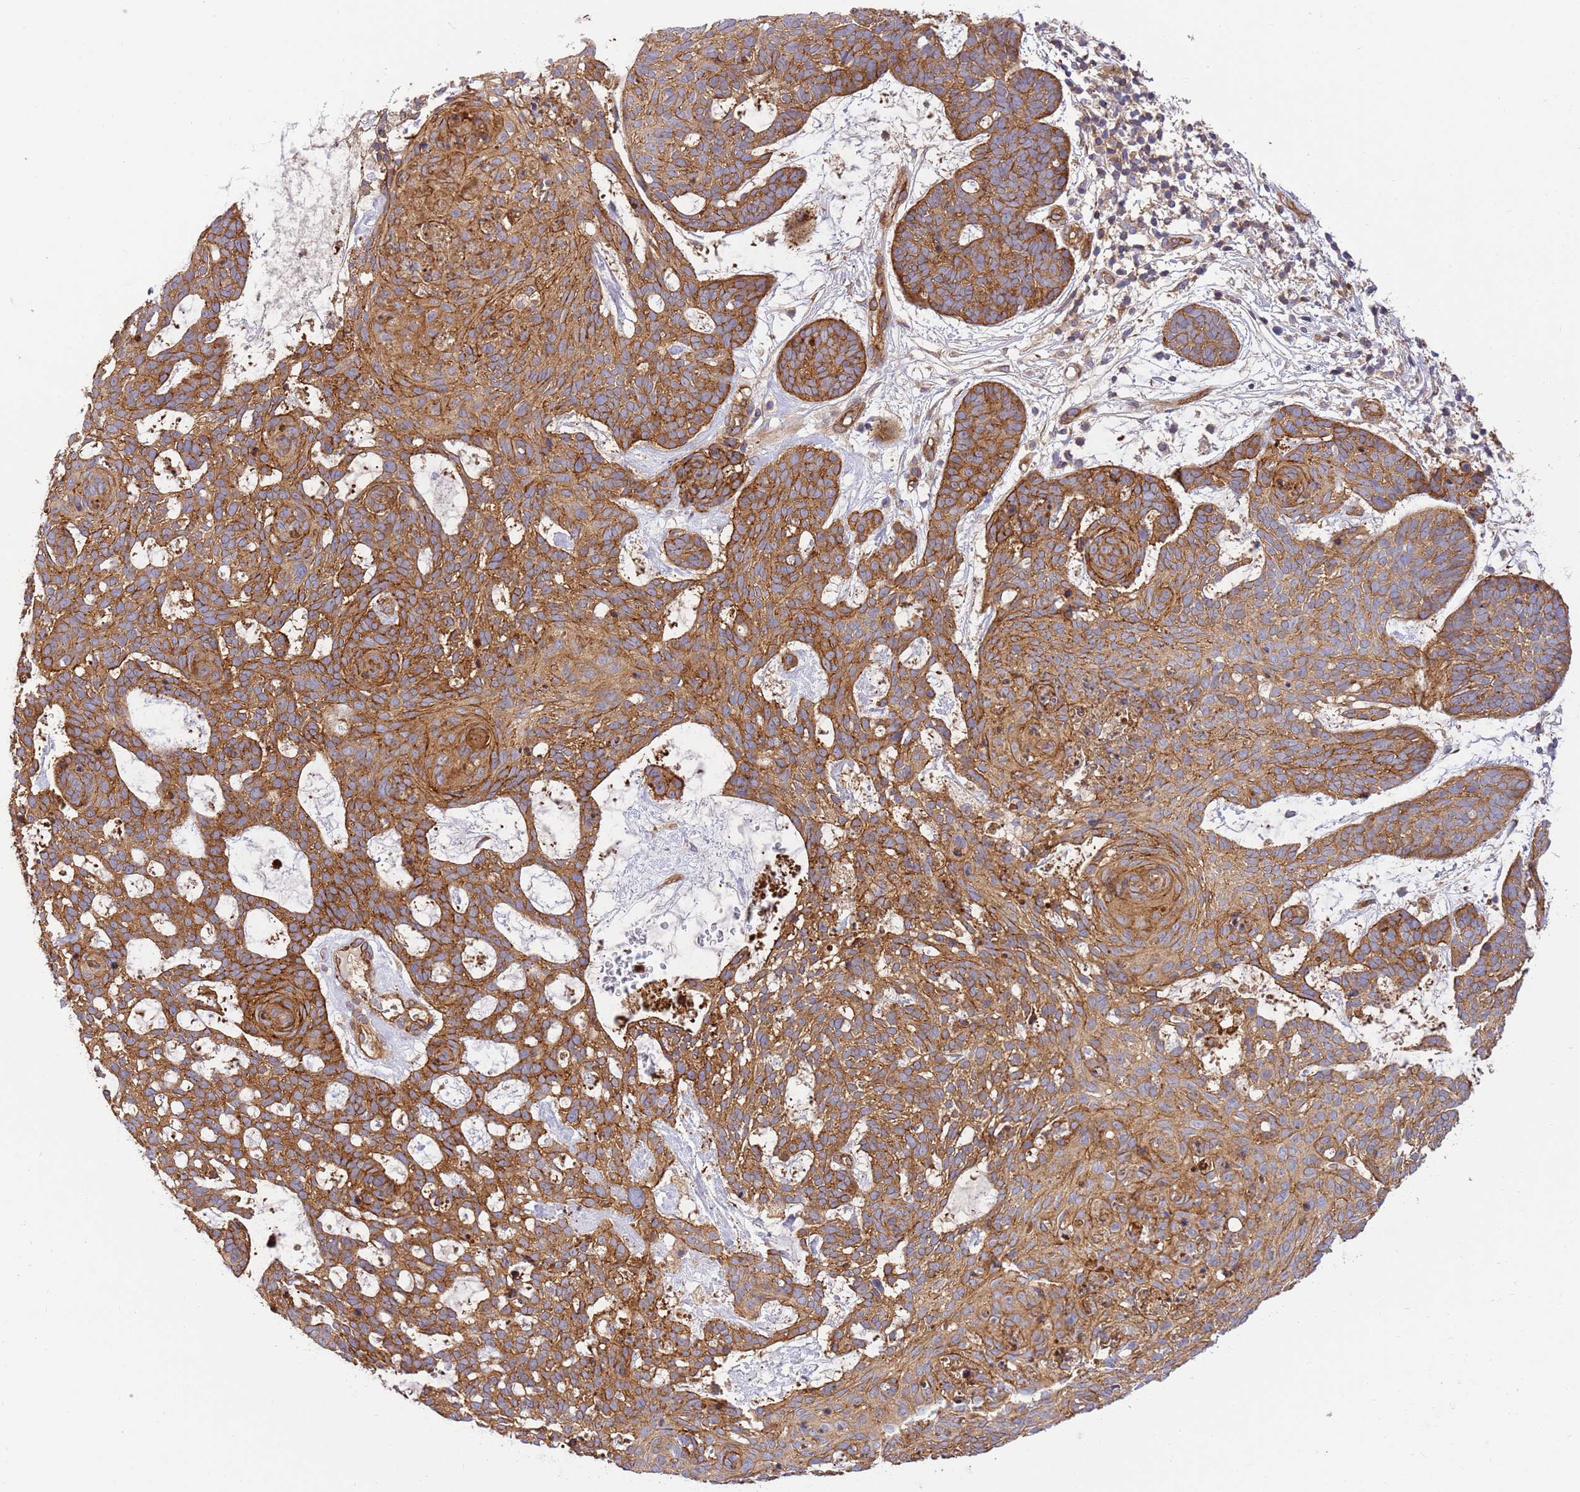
{"staining": {"intensity": "strong", "quantity": ">75%", "location": "cytoplasmic/membranous"}, "tissue": "skin cancer", "cell_type": "Tumor cells", "image_type": "cancer", "snomed": [{"axis": "morphology", "description": "Basal cell carcinoma"}, {"axis": "topography", "description": "Skin"}], "caption": "Strong cytoplasmic/membranous expression is present in approximately >75% of tumor cells in skin cancer.", "gene": "EFCAB8", "patient": {"sex": "female", "age": 89}}